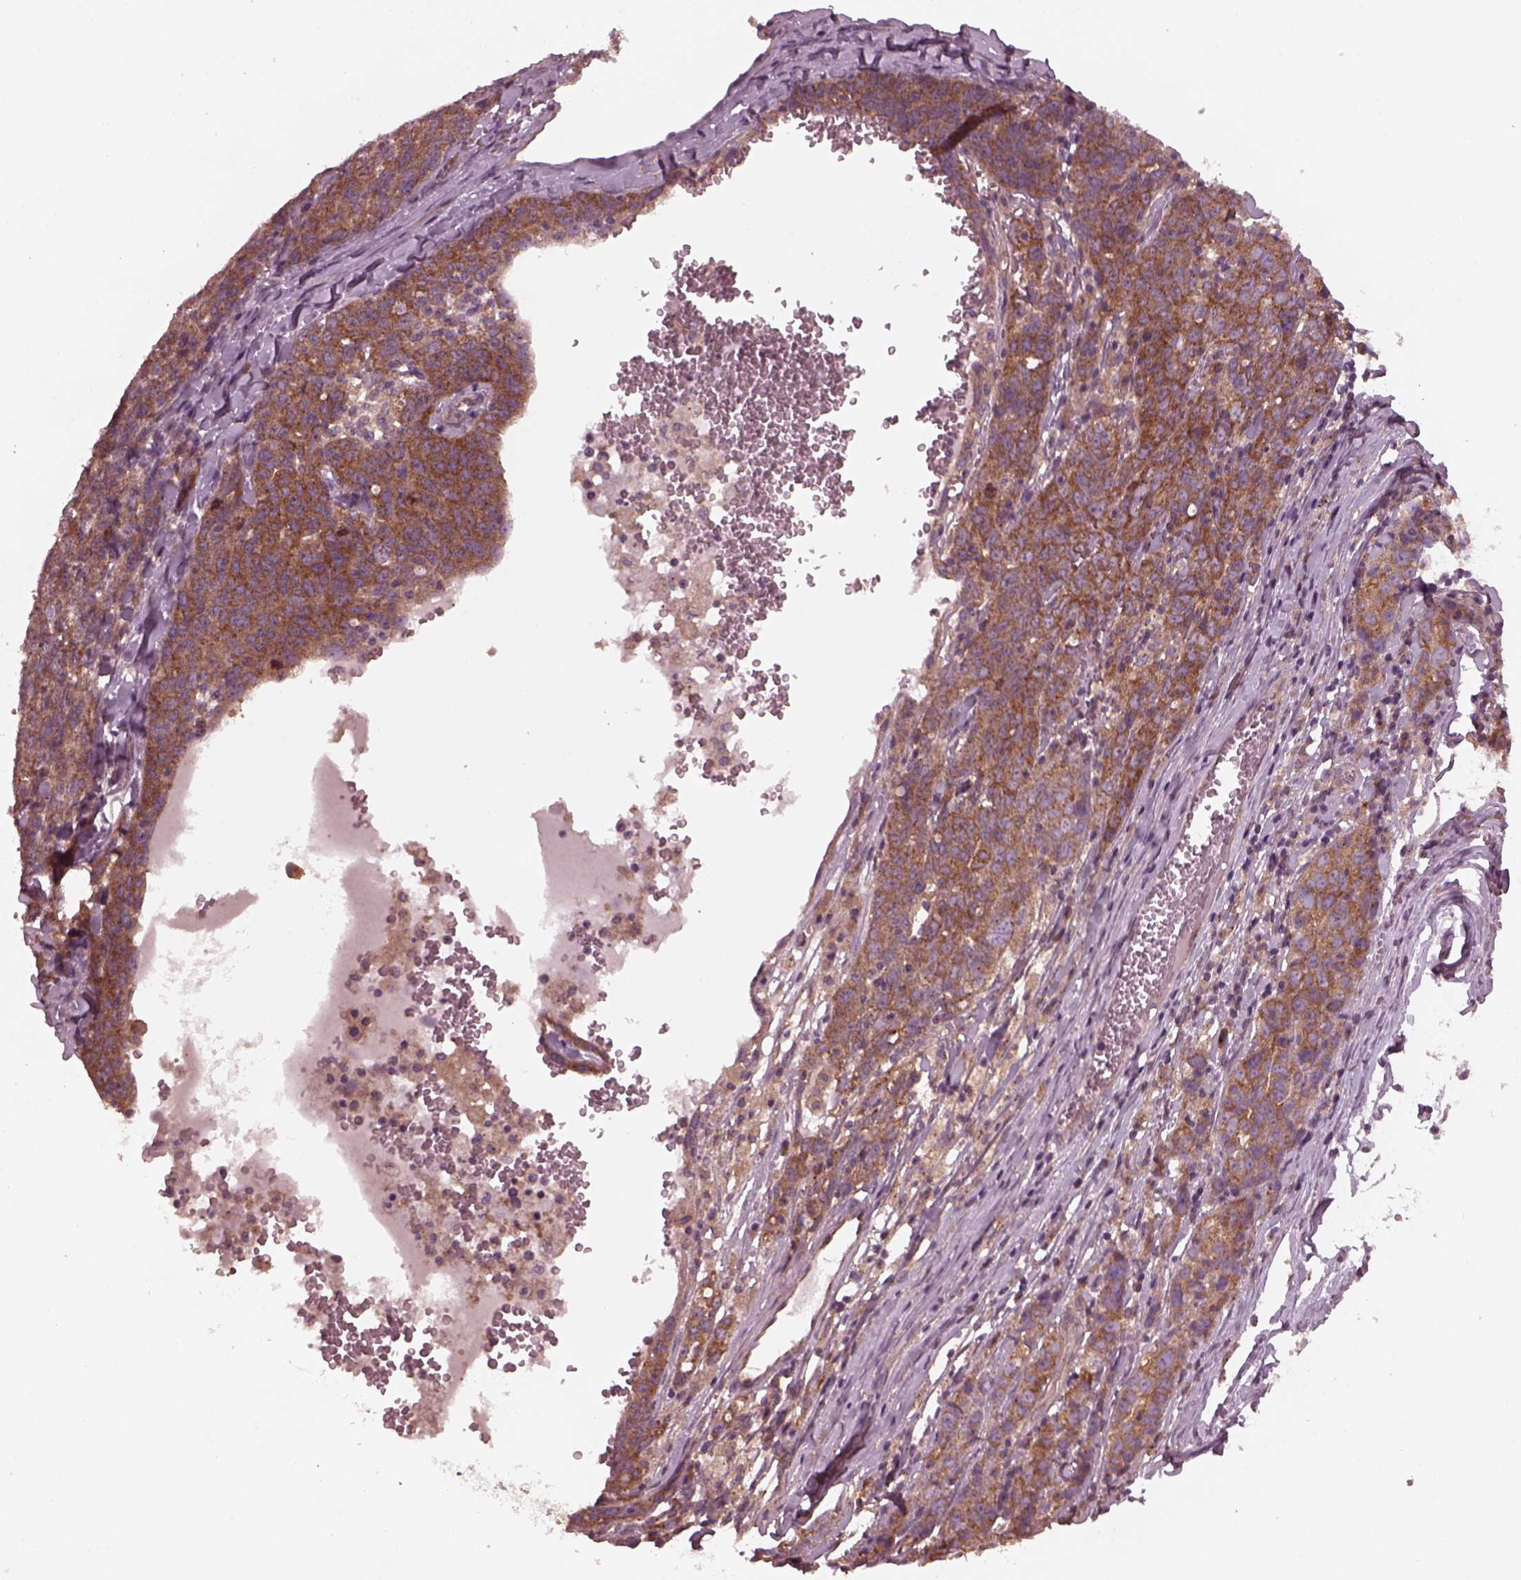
{"staining": {"intensity": "strong", "quantity": ">75%", "location": "cytoplasmic/membranous"}, "tissue": "ovarian cancer", "cell_type": "Tumor cells", "image_type": "cancer", "snomed": [{"axis": "morphology", "description": "Cystadenocarcinoma, serous, NOS"}, {"axis": "topography", "description": "Ovary"}], "caption": "Immunohistochemical staining of human serous cystadenocarcinoma (ovarian) displays high levels of strong cytoplasmic/membranous protein positivity in about >75% of tumor cells.", "gene": "TUBG1", "patient": {"sex": "female", "age": 71}}